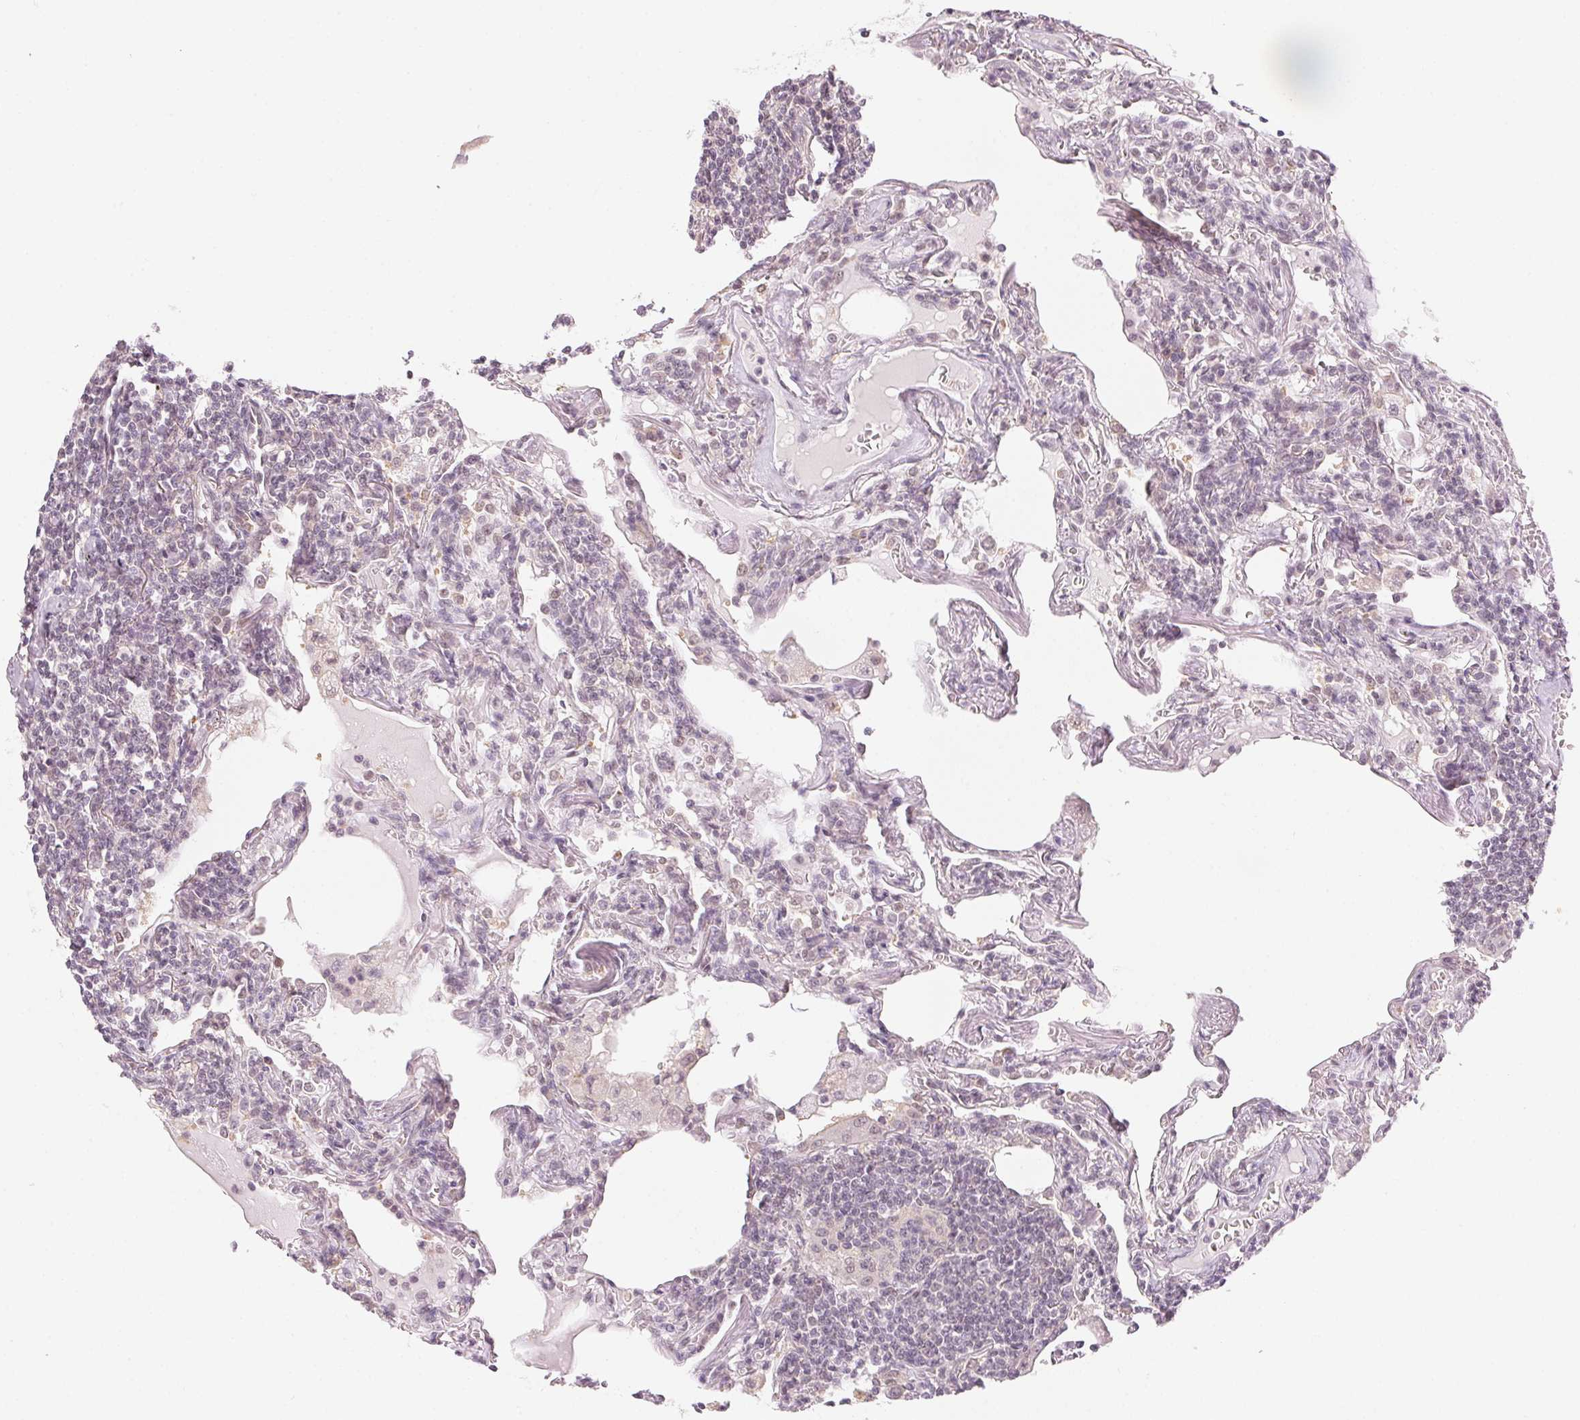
{"staining": {"intensity": "negative", "quantity": "none", "location": "none"}, "tissue": "lymphoma", "cell_type": "Tumor cells", "image_type": "cancer", "snomed": [{"axis": "morphology", "description": "Malignant lymphoma, non-Hodgkin's type, Low grade"}, {"axis": "topography", "description": "Lung"}], "caption": "High power microscopy image of an immunohistochemistry (IHC) histopathology image of lymphoma, revealing no significant staining in tumor cells.", "gene": "KPRP", "patient": {"sex": "female", "age": 71}}